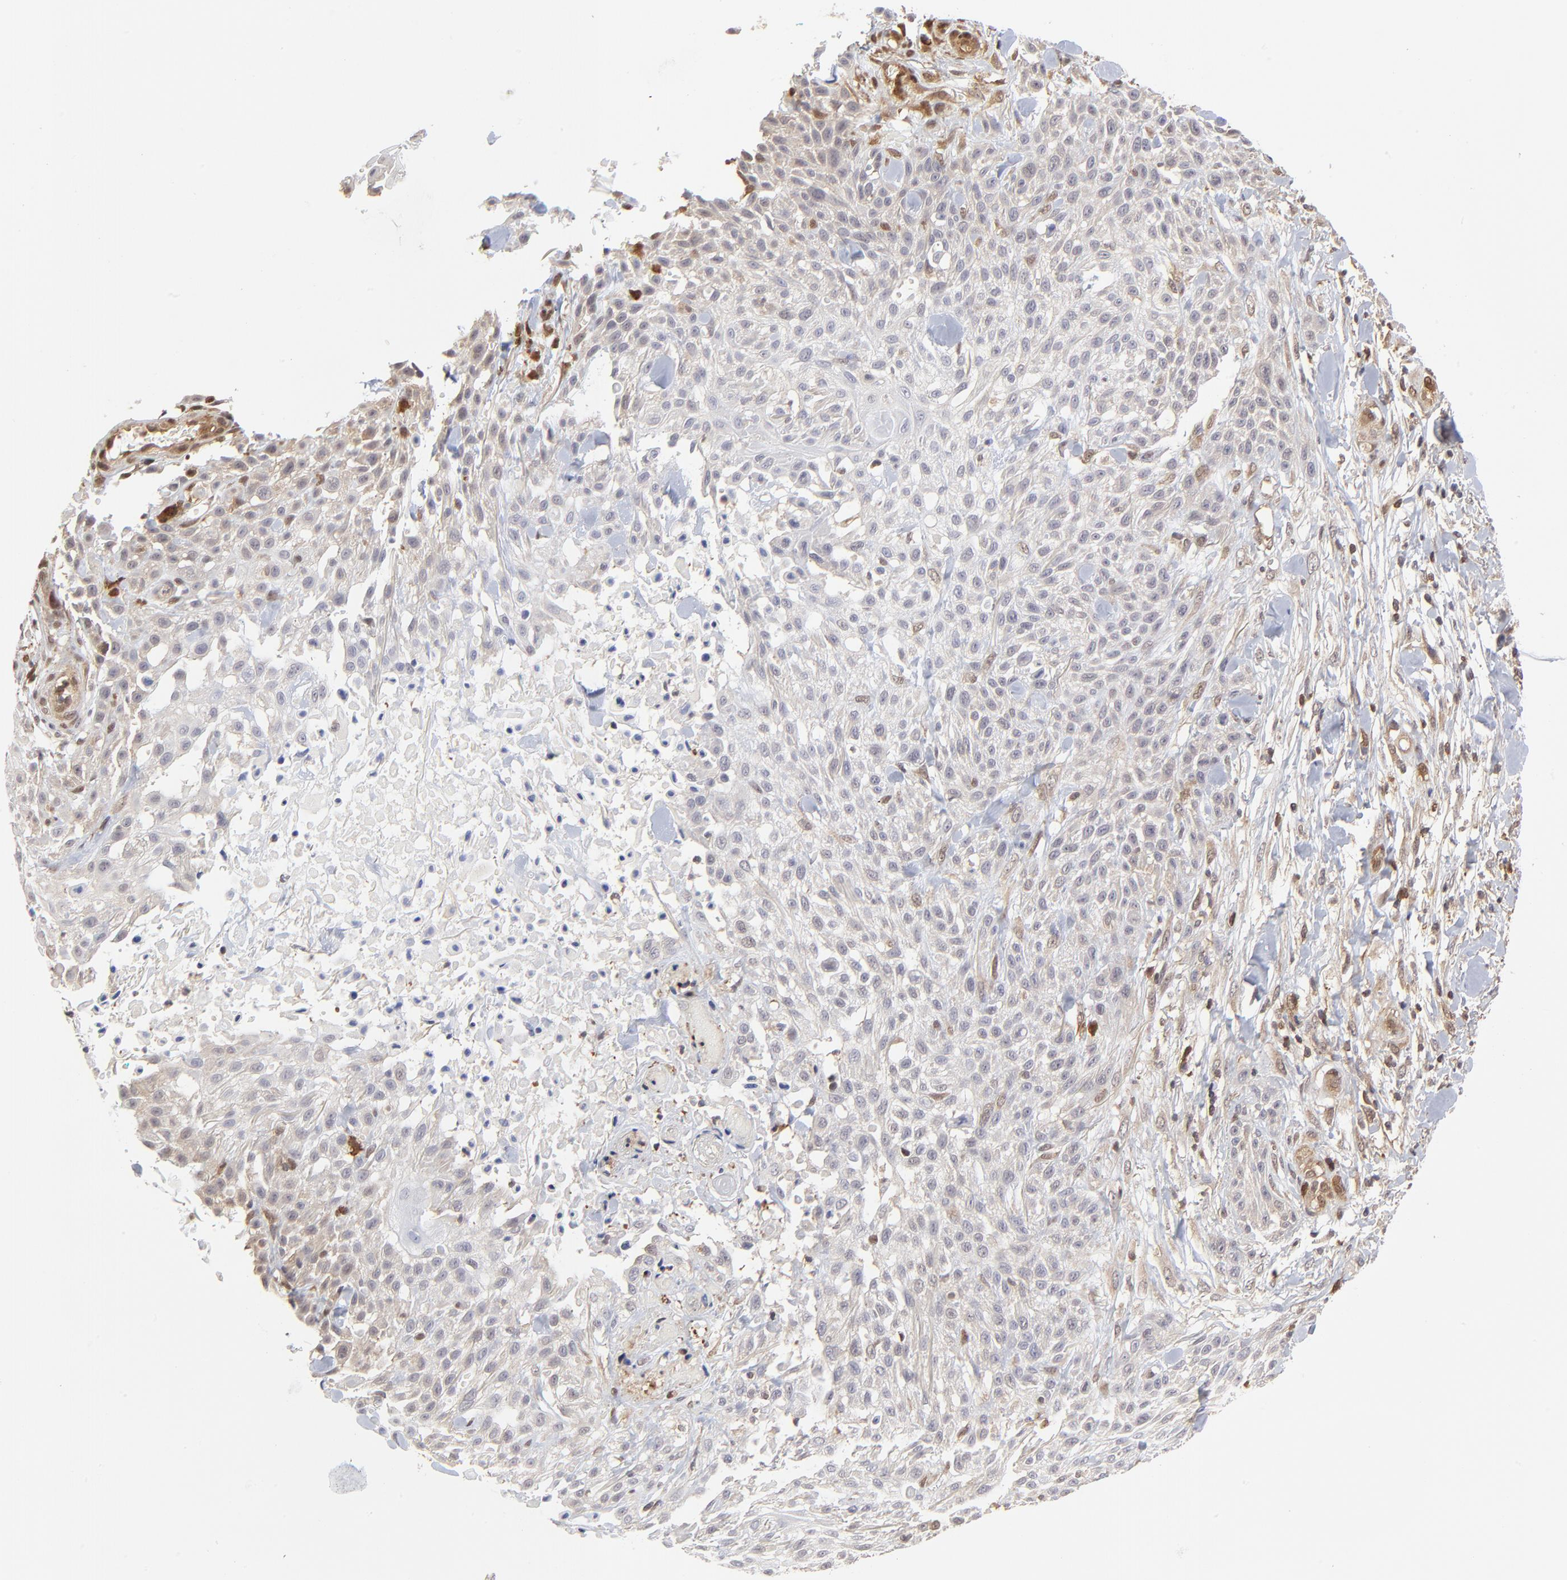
{"staining": {"intensity": "negative", "quantity": "none", "location": "none"}, "tissue": "skin cancer", "cell_type": "Tumor cells", "image_type": "cancer", "snomed": [{"axis": "morphology", "description": "Squamous cell carcinoma, NOS"}, {"axis": "topography", "description": "Skin"}], "caption": "A micrograph of squamous cell carcinoma (skin) stained for a protein shows no brown staining in tumor cells. (DAB immunohistochemistry visualized using brightfield microscopy, high magnification).", "gene": "CASP3", "patient": {"sex": "female", "age": 42}}